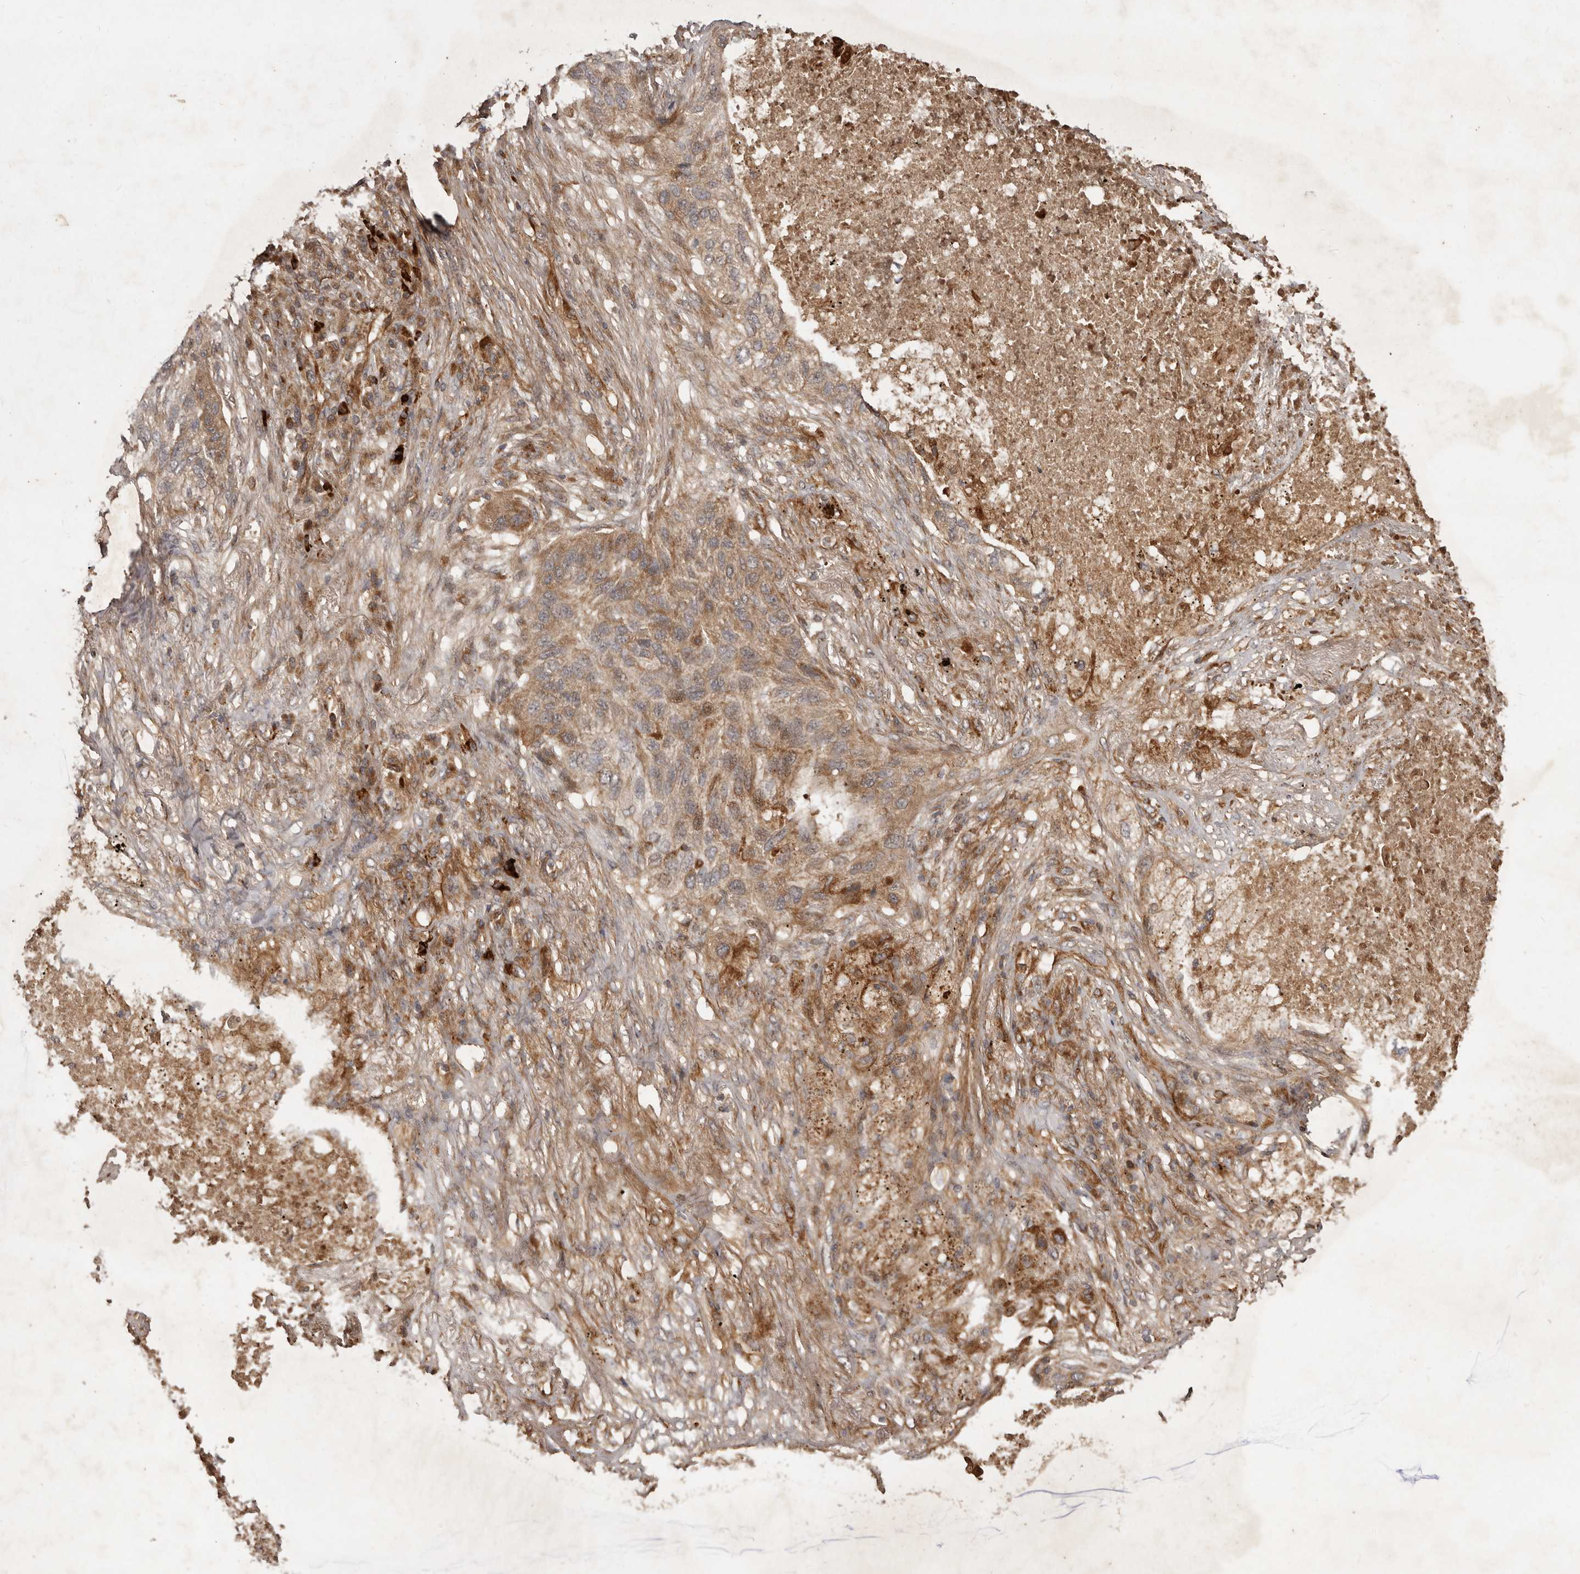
{"staining": {"intensity": "weak", "quantity": ">75%", "location": "cytoplasmic/membranous"}, "tissue": "lung cancer", "cell_type": "Tumor cells", "image_type": "cancer", "snomed": [{"axis": "morphology", "description": "Squamous cell carcinoma, NOS"}, {"axis": "topography", "description": "Lung"}], "caption": "This image demonstrates immunohistochemistry (IHC) staining of lung cancer (squamous cell carcinoma), with low weak cytoplasmic/membranous positivity in about >75% of tumor cells.", "gene": "STK36", "patient": {"sex": "female", "age": 63}}